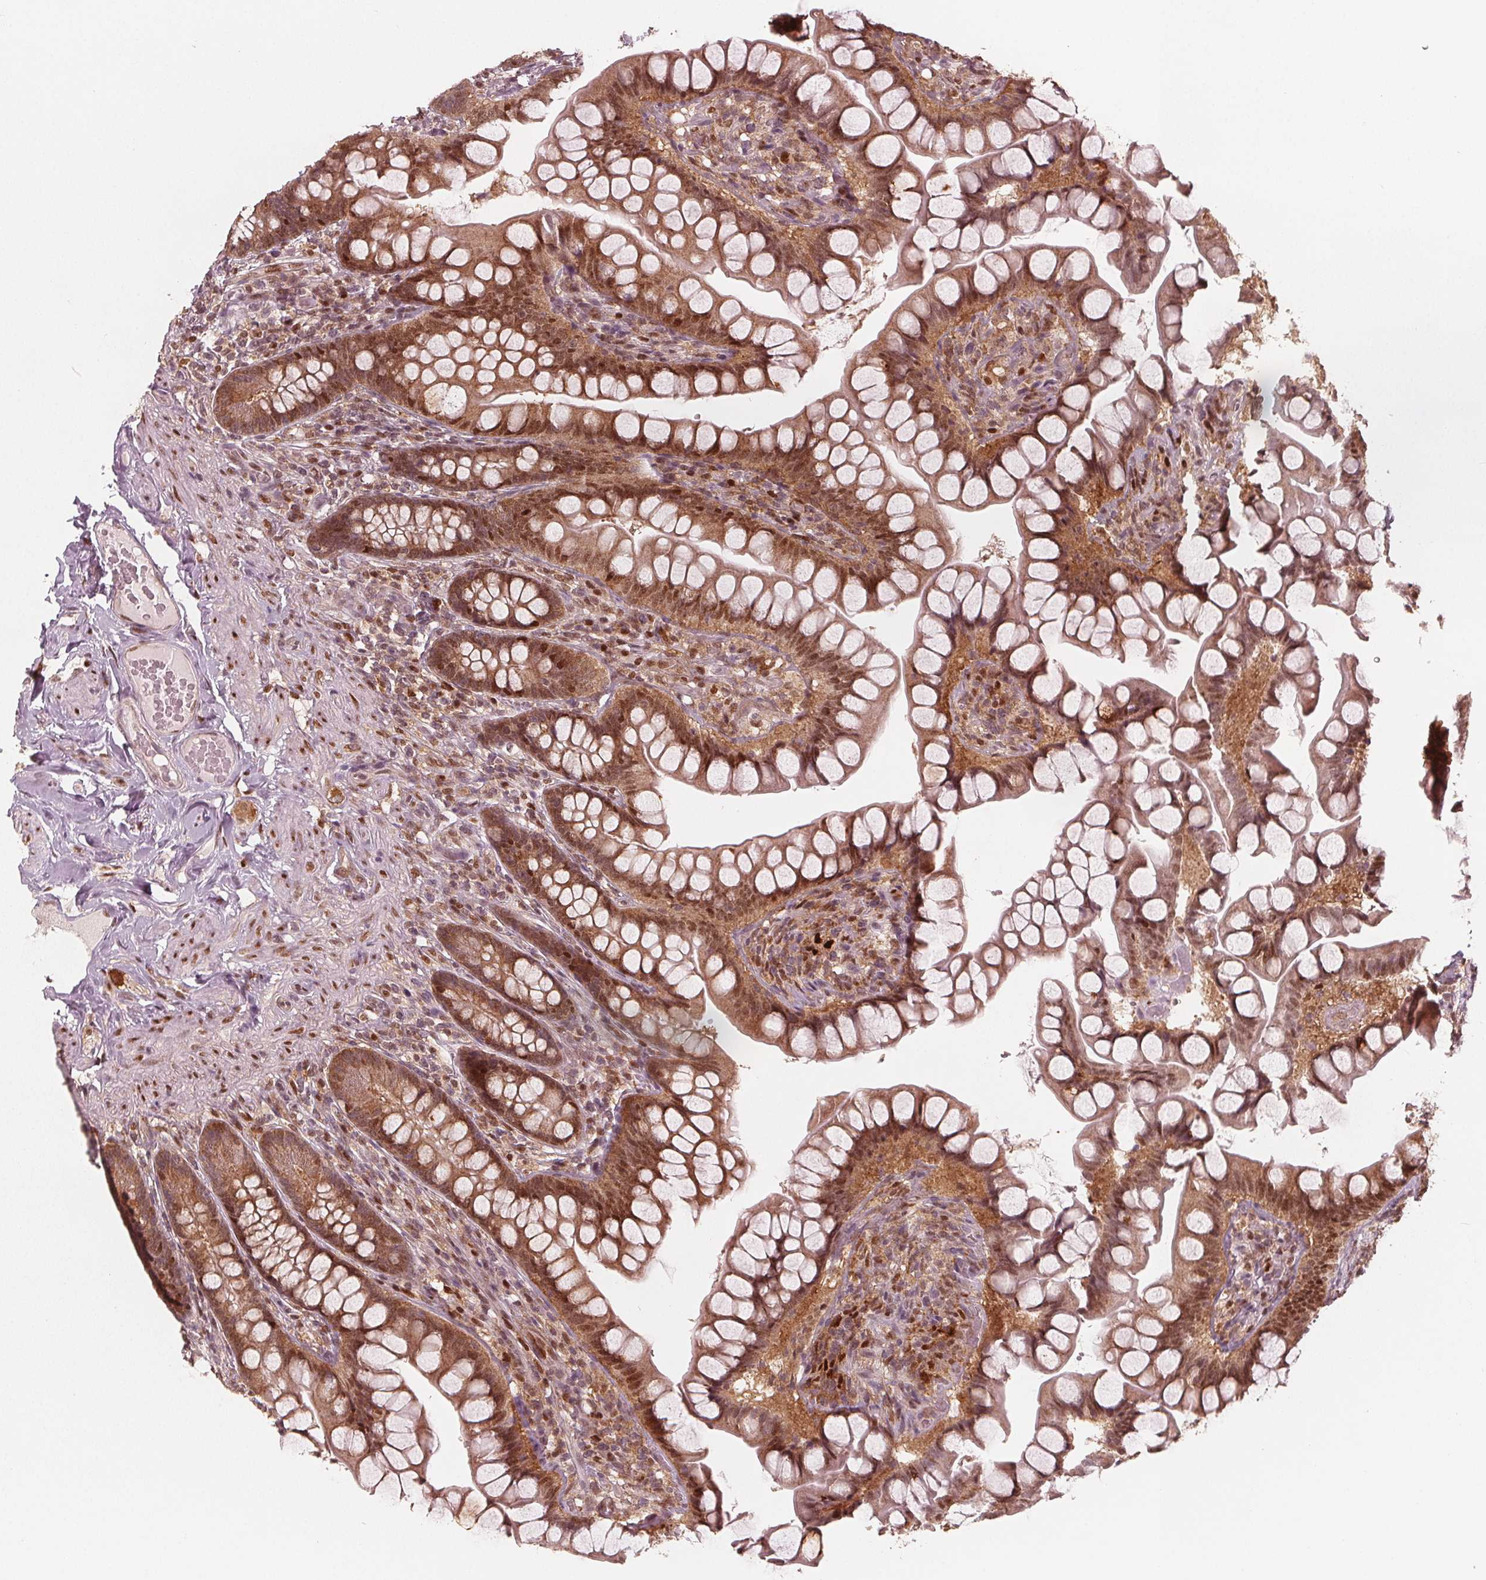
{"staining": {"intensity": "moderate", "quantity": ">75%", "location": "cytoplasmic/membranous,nuclear"}, "tissue": "small intestine", "cell_type": "Glandular cells", "image_type": "normal", "snomed": [{"axis": "morphology", "description": "Normal tissue, NOS"}, {"axis": "topography", "description": "Small intestine"}], "caption": "Protein staining of benign small intestine reveals moderate cytoplasmic/membranous,nuclear expression in about >75% of glandular cells.", "gene": "SQSTM1", "patient": {"sex": "male", "age": 70}}